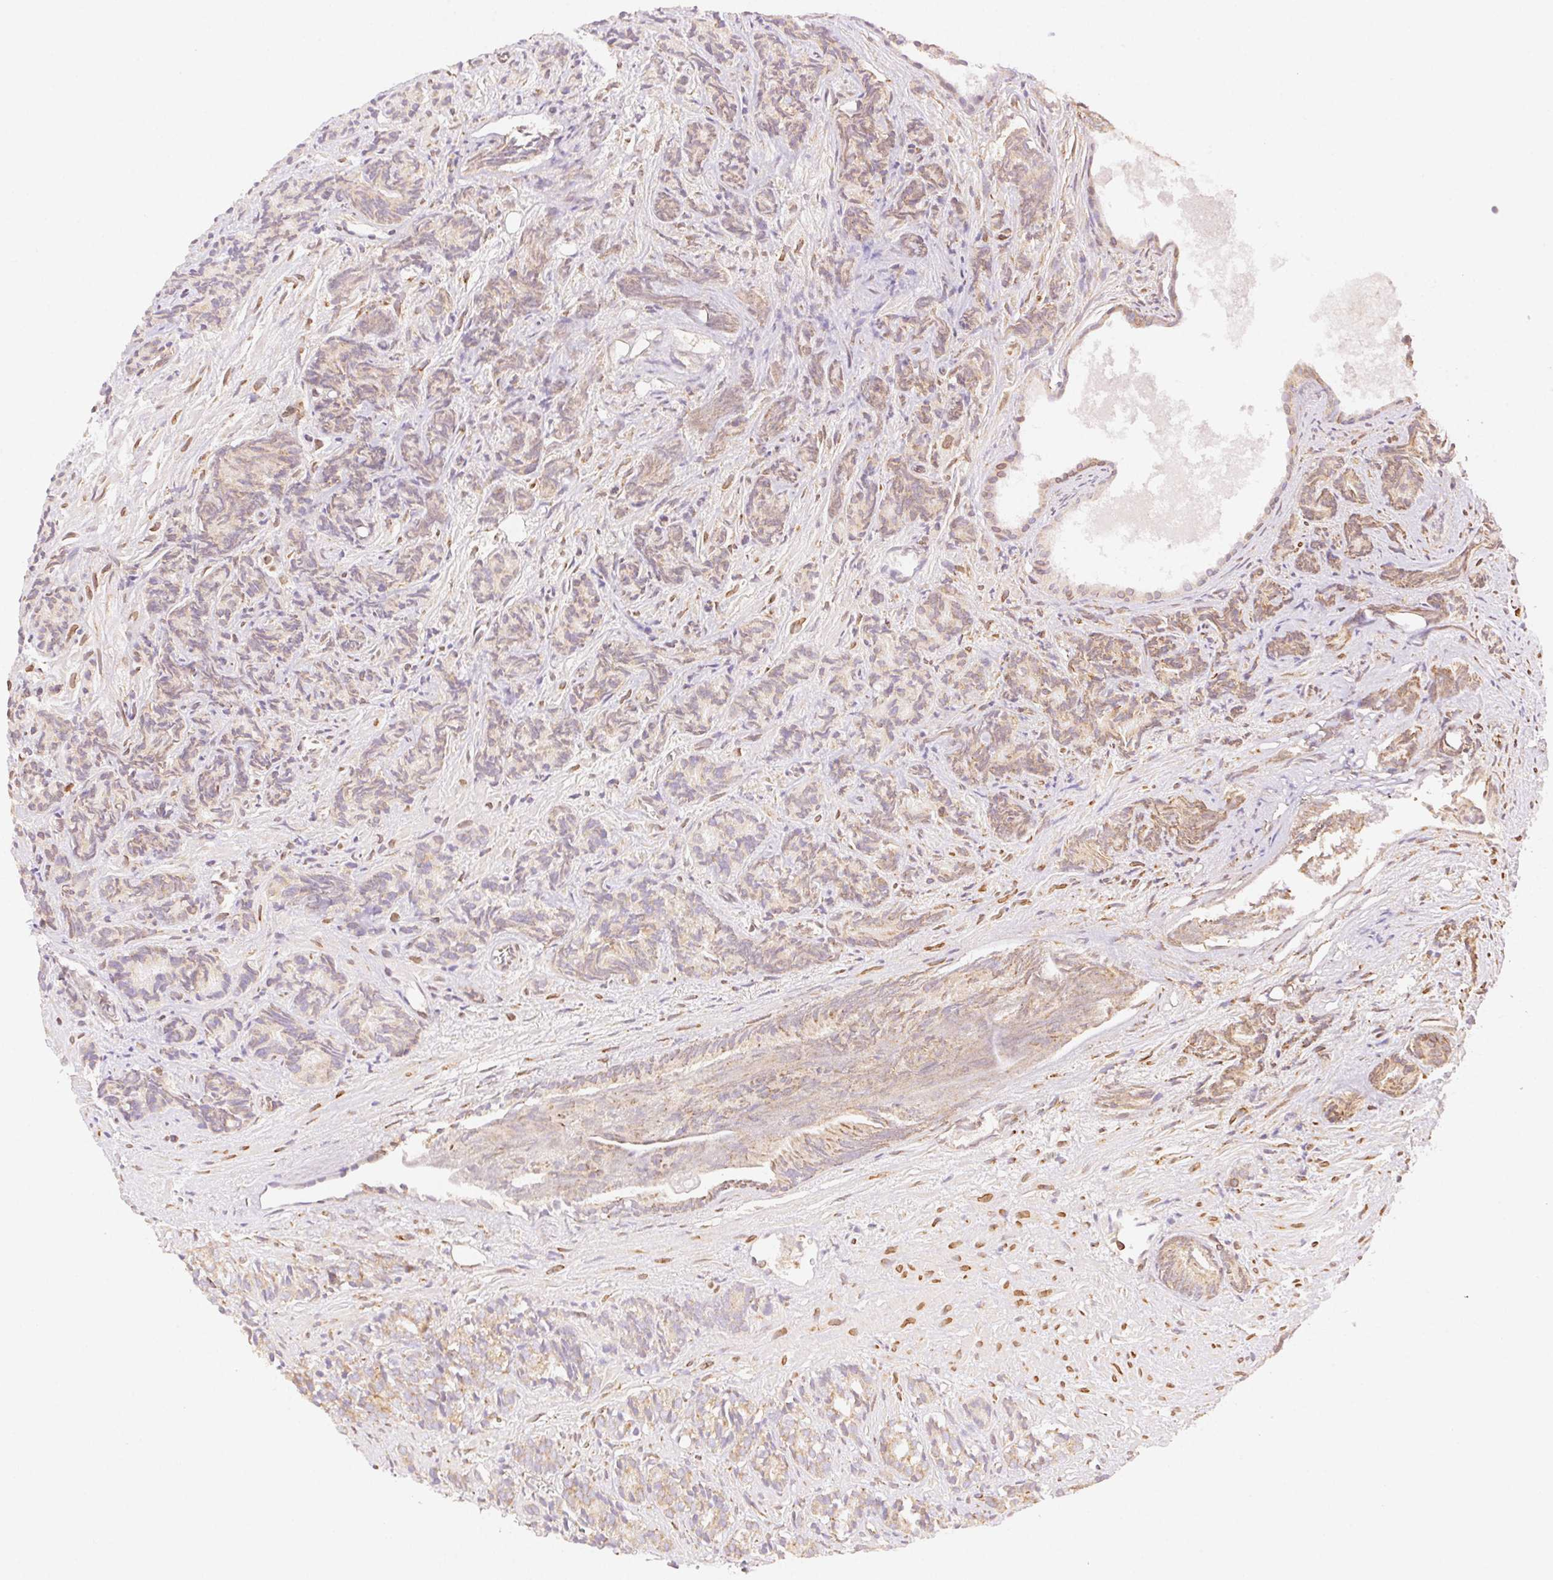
{"staining": {"intensity": "weak", "quantity": ">75%", "location": "cytoplasmic/membranous"}, "tissue": "prostate cancer", "cell_type": "Tumor cells", "image_type": "cancer", "snomed": [{"axis": "morphology", "description": "Adenocarcinoma, High grade"}, {"axis": "topography", "description": "Prostate"}], "caption": "Immunohistochemistry (IHC) staining of prostate adenocarcinoma (high-grade), which displays low levels of weak cytoplasmic/membranous staining in approximately >75% of tumor cells indicating weak cytoplasmic/membranous protein staining. The staining was performed using DAB (3,3'-diaminobenzidine) (brown) for protein detection and nuclei were counterstained in hematoxylin (blue).", "gene": "ENTREP1", "patient": {"sex": "male", "age": 84}}